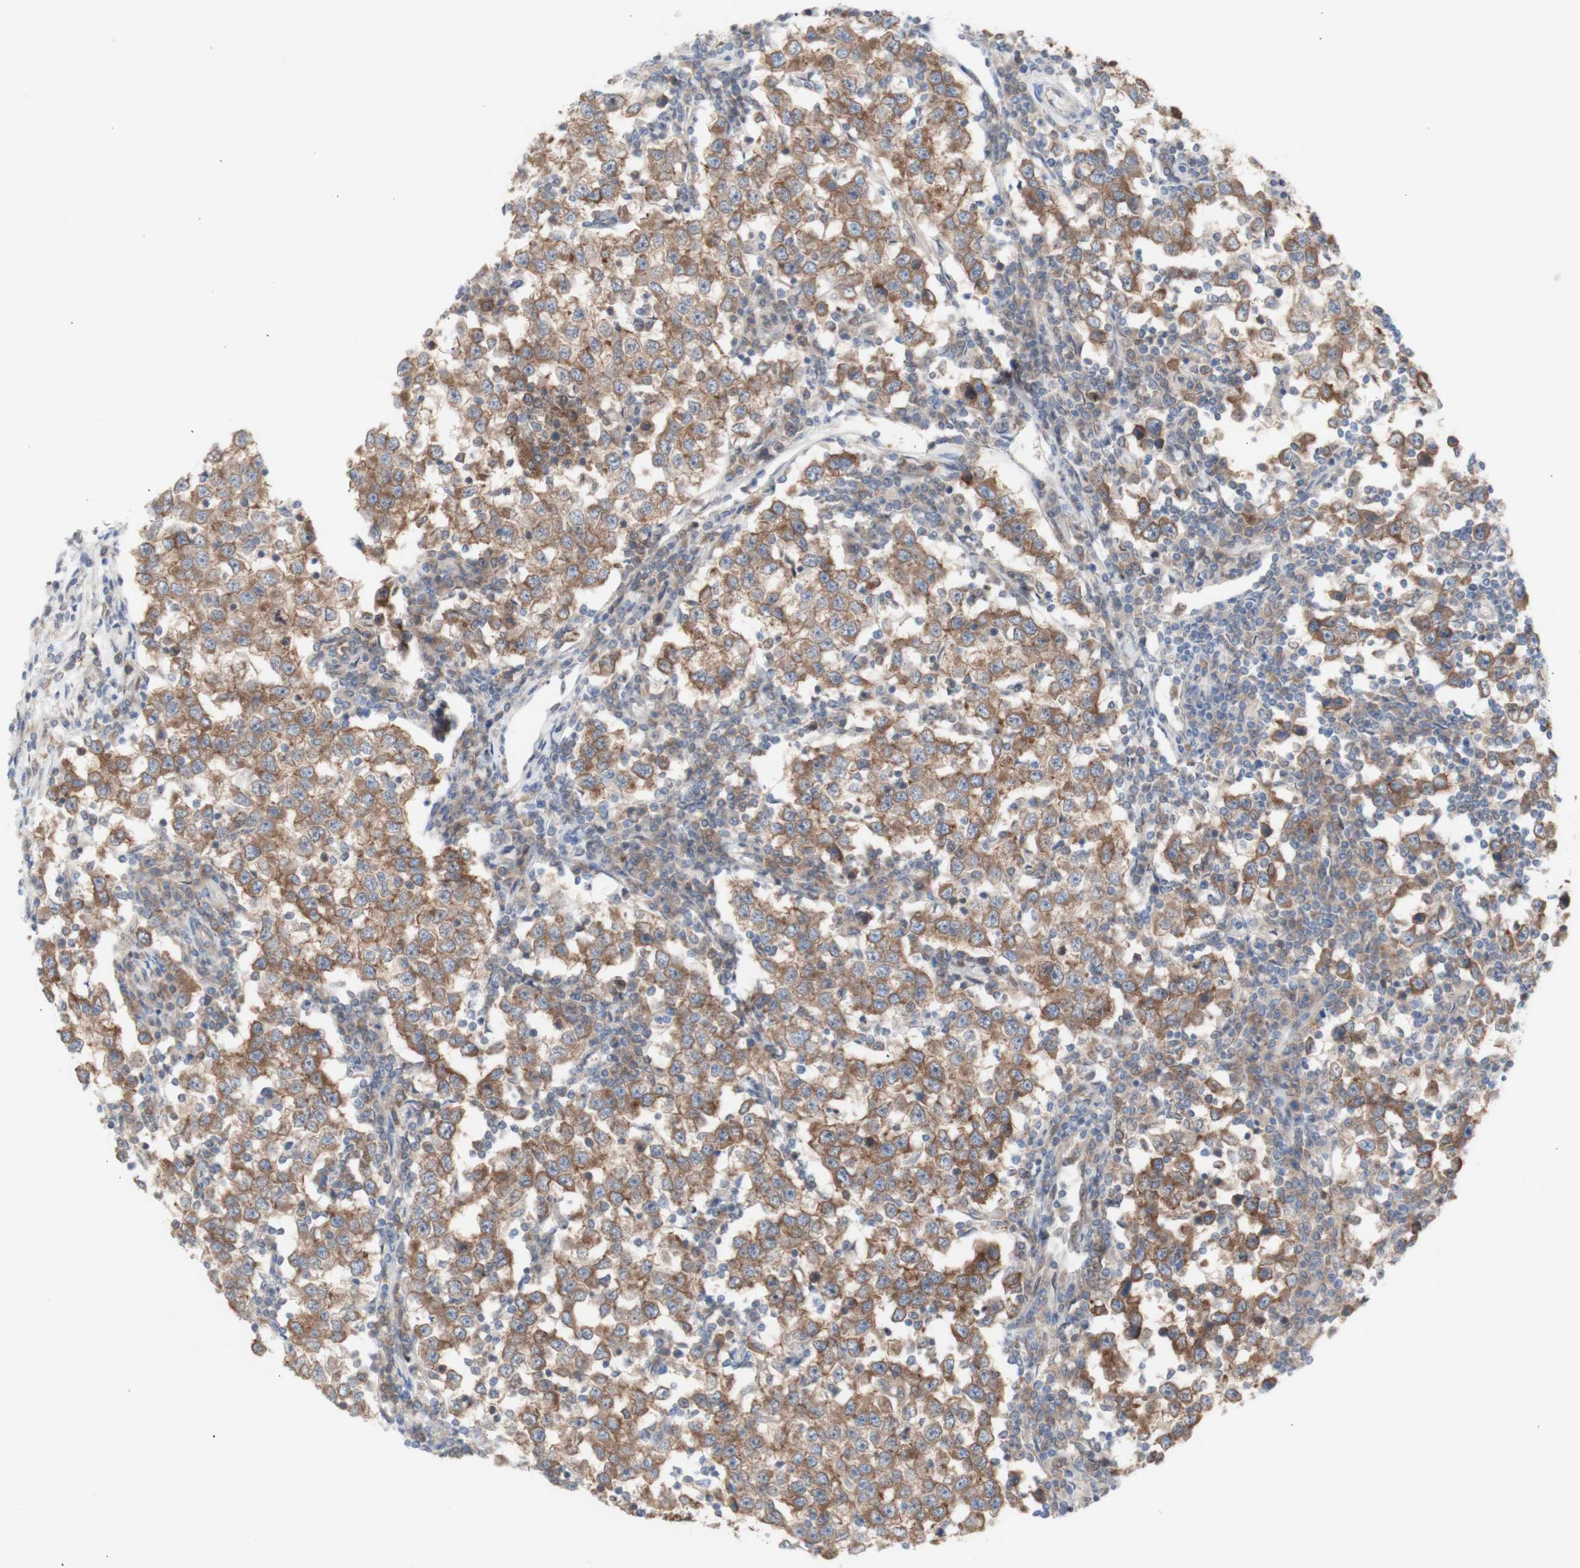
{"staining": {"intensity": "moderate", "quantity": ">75%", "location": "cytoplasmic/membranous"}, "tissue": "testis cancer", "cell_type": "Tumor cells", "image_type": "cancer", "snomed": [{"axis": "morphology", "description": "Seminoma, NOS"}, {"axis": "topography", "description": "Testis"}], "caption": "The photomicrograph reveals immunohistochemical staining of testis seminoma. There is moderate cytoplasmic/membranous expression is identified in about >75% of tumor cells. (DAB IHC, brown staining for protein, blue staining for nuclei).", "gene": "PRMT5", "patient": {"sex": "male", "age": 65}}